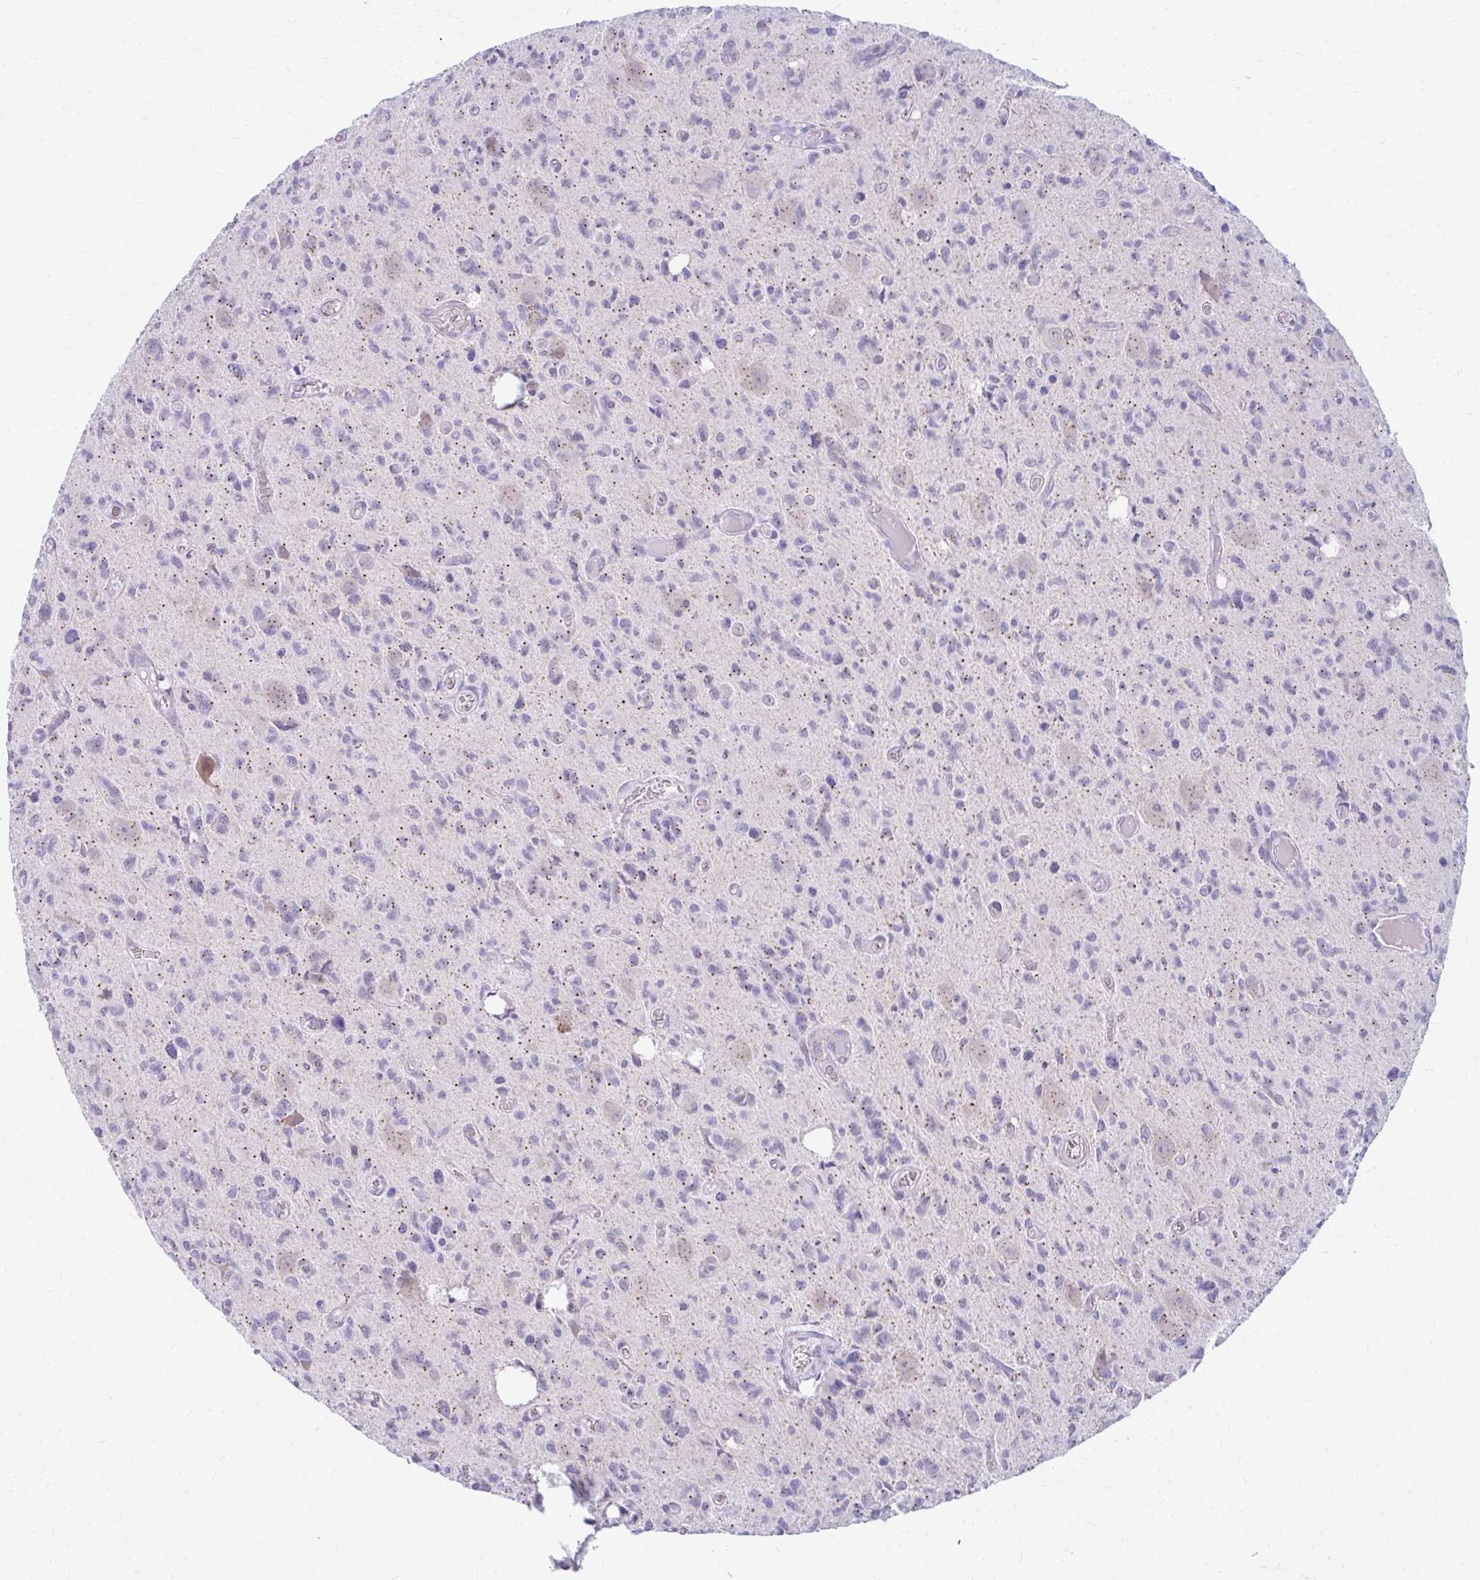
{"staining": {"intensity": "moderate", "quantity": "<25%", "location": "cytoplasmic/membranous"}, "tissue": "glioma", "cell_type": "Tumor cells", "image_type": "cancer", "snomed": [{"axis": "morphology", "description": "Glioma, malignant, High grade"}, {"axis": "topography", "description": "Brain"}], "caption": "Immunohistochemical staining of human glioma exhibits low levels of moderate cytoplasmic/membranous expression in approximately <25% of tumor cells. (Brightfield microscopy of DAB IHC at high magnification).", "gene": "RADIL", "patient": {"sex": "male", "age": 76}}